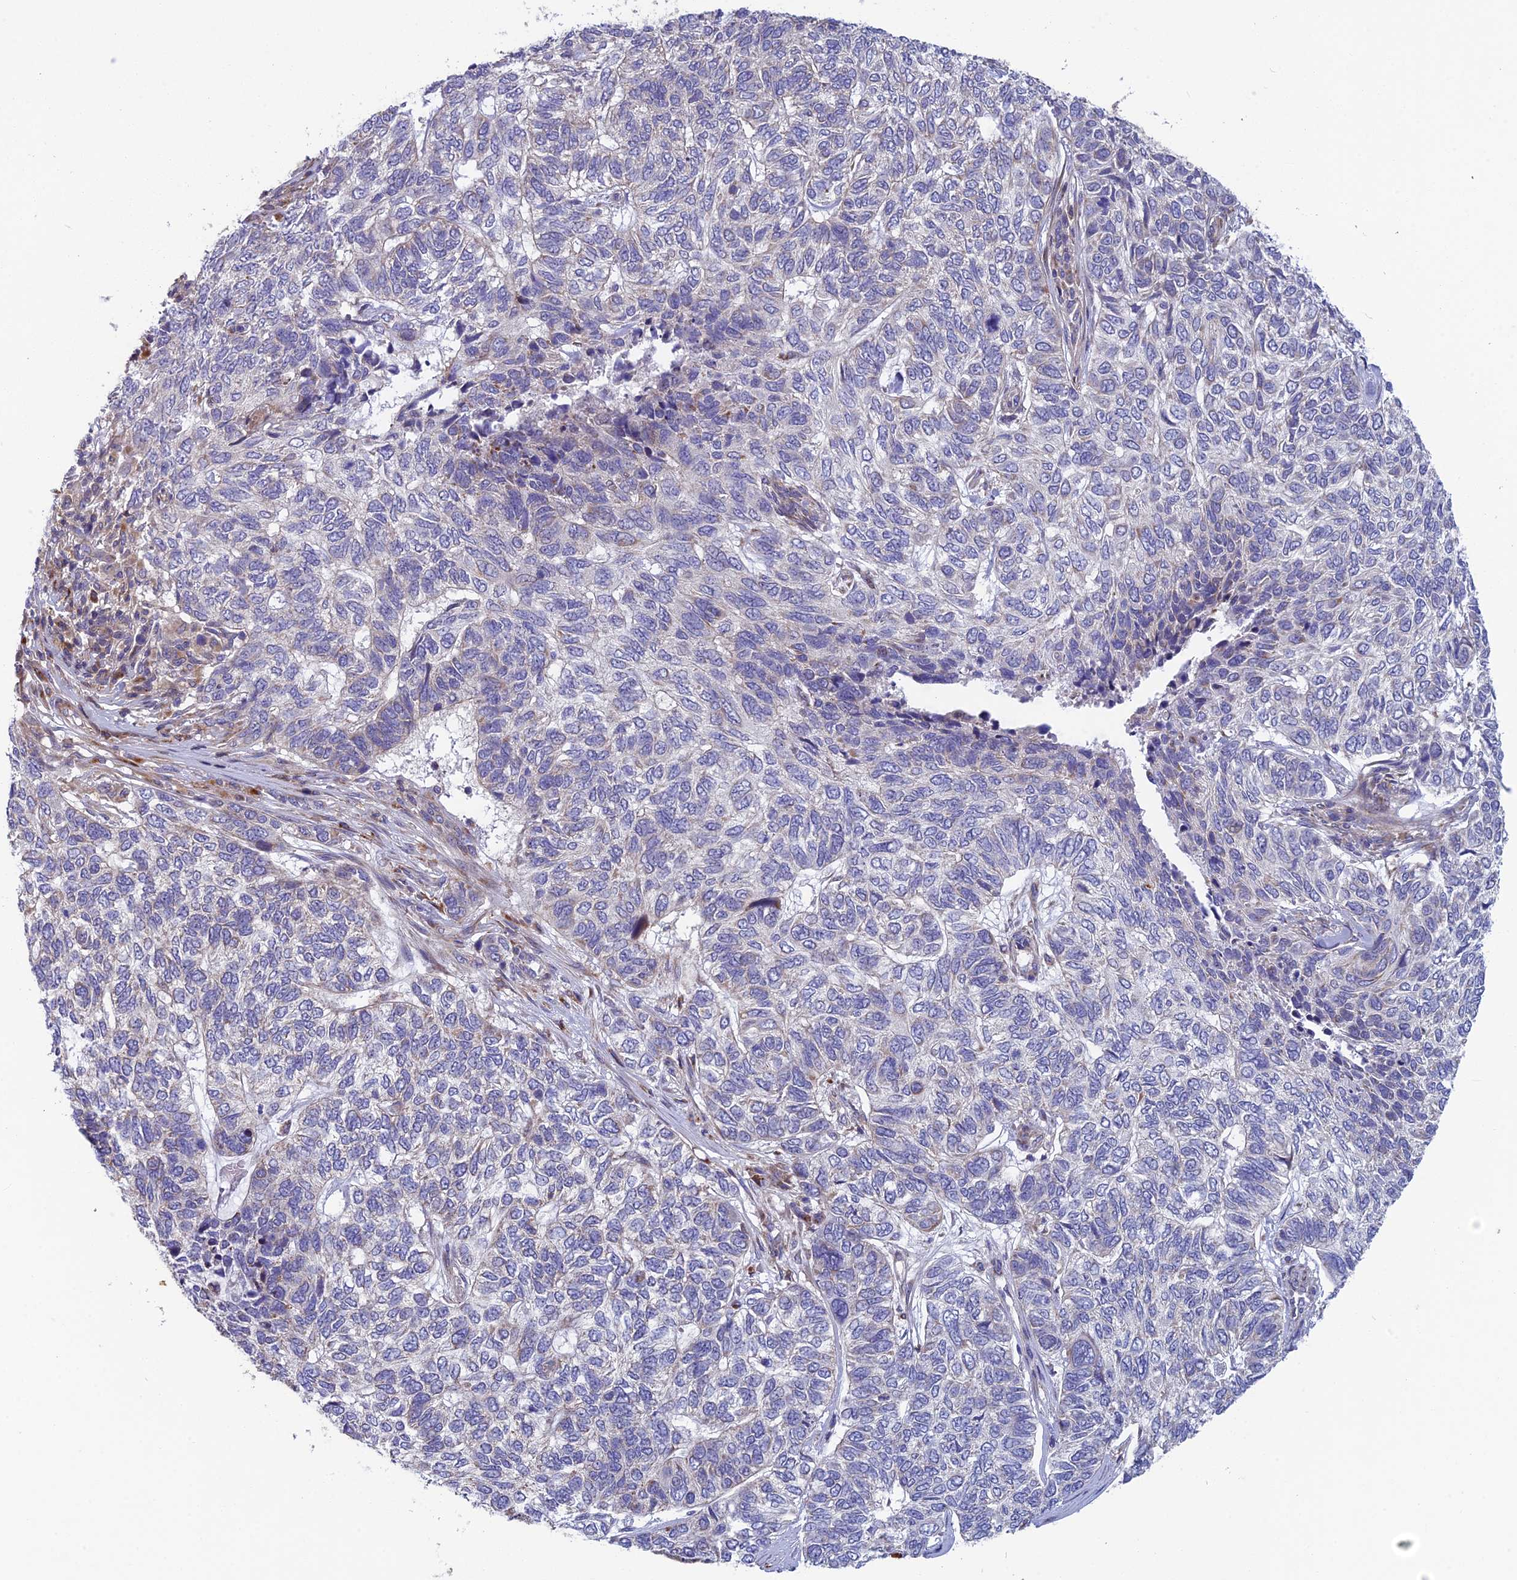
{"staining": {"intensity": "negative", "quantity": "none", "location": "none"}, "tissue": "skin cancer", "cell_type": "Tumor cells", "image_type": "cancer", "snomed": [{"axis": "morphology", "description": "Basal cell carcinoma"}, {"axis": "topography", "description": "Skin"}], "caption": "Tumor cells are negative for protein expression in human skin basal cell carcinoma.", "gene": "BLTP2", "patient": {"sex": "female", "age": 65}}